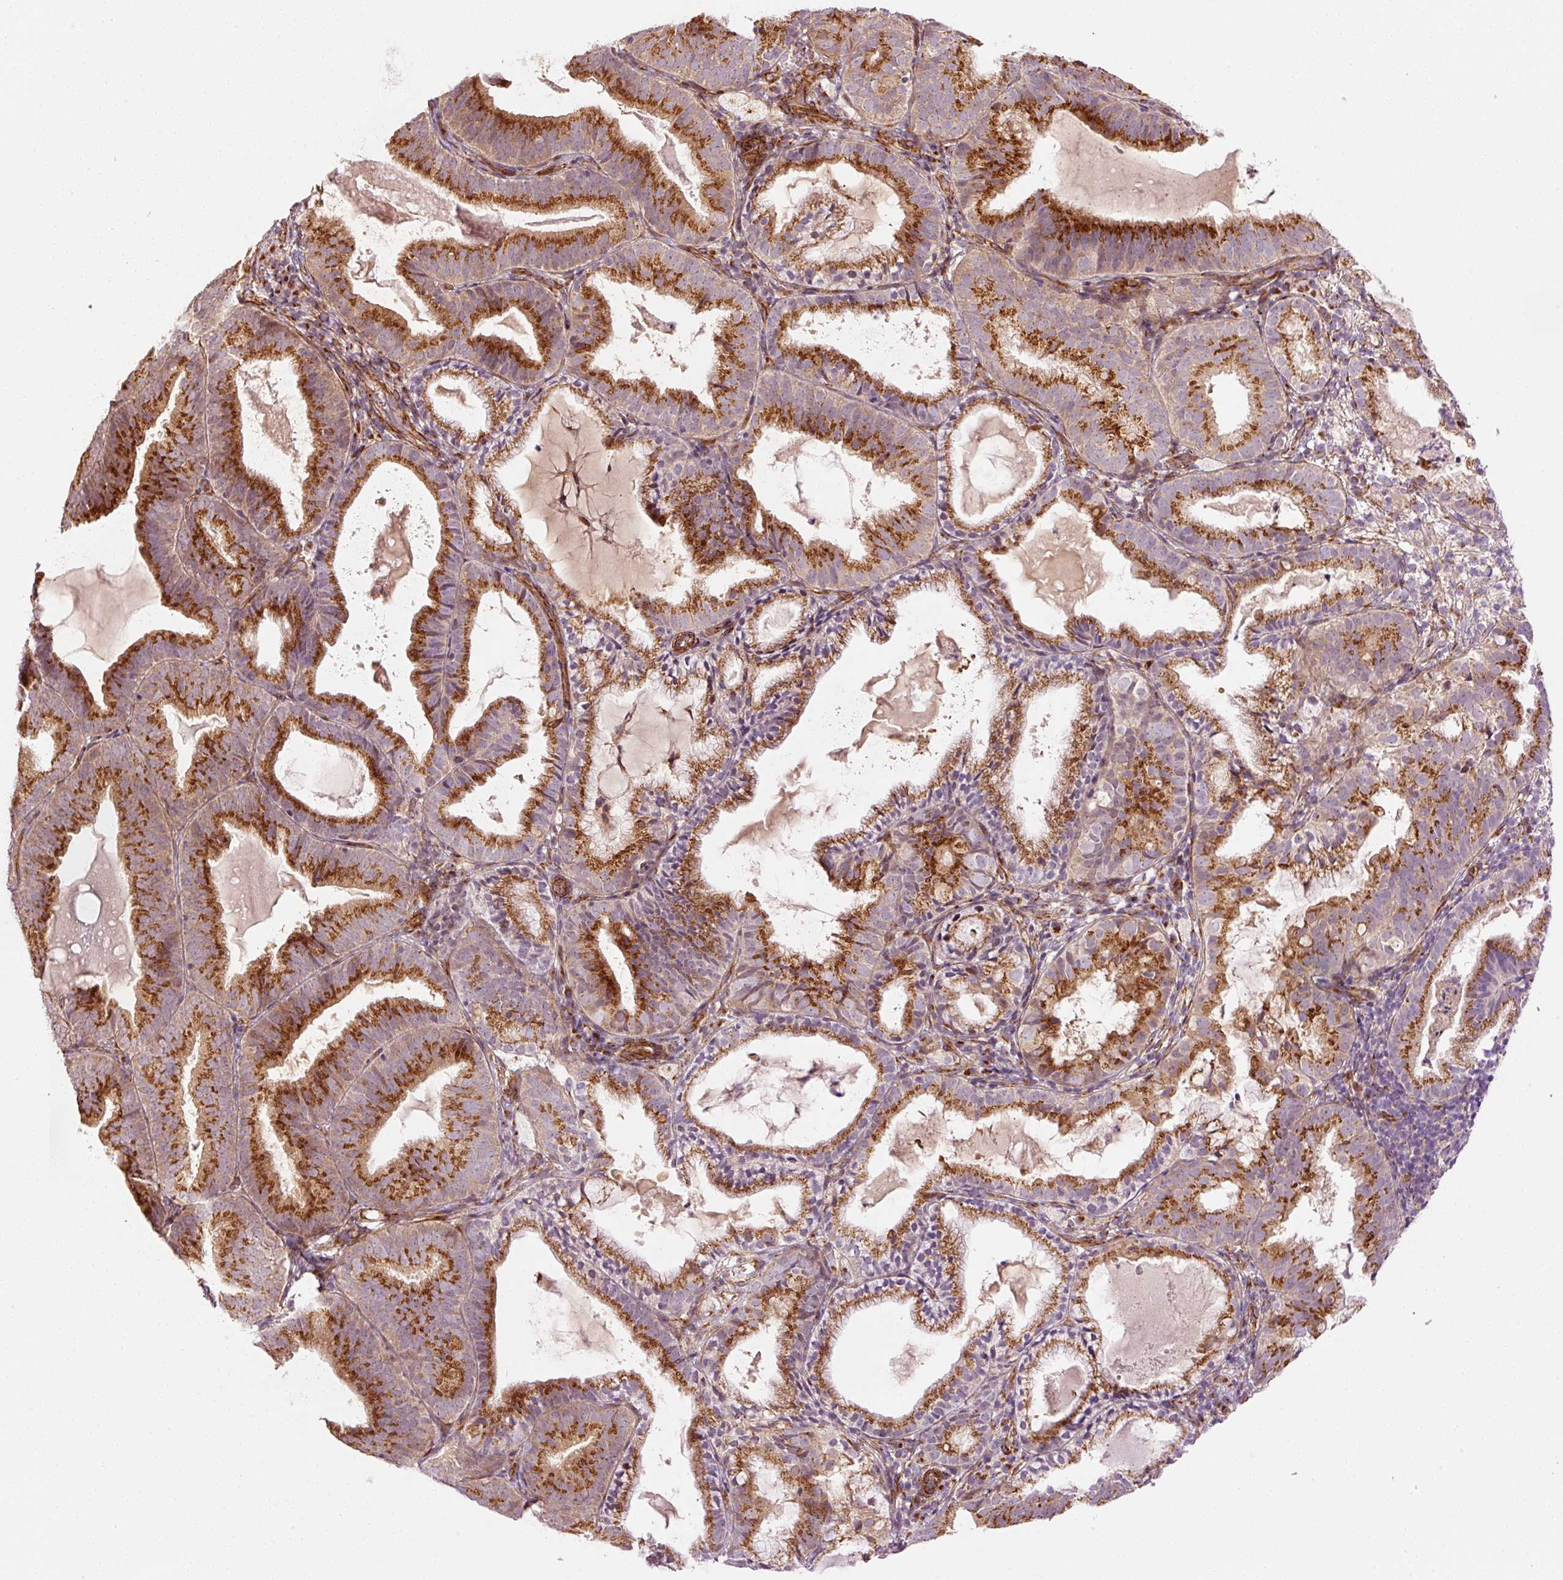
{"staining": {"intensity": "strong", "quantity": ">75%", "location": "cytoplasmic/membranous"}, "tissue": "endometrial cancer", "cell_type": "Tumor cells", "image_type": "cancer", "snomed": [{"axis": "morphology", "description": "Adenocarcinoma, NOS"}, {"axis": "topography", "description": "Endometrium"}], "caption": "Endometrial cancer tissue shows strong cytoplasmic/membranous positivity in approximately >75% of tumor cells, visualized by immunohistochemistry.", "gene": "PPP1R14B", "patient": {"sex": "female", "age": 80}}